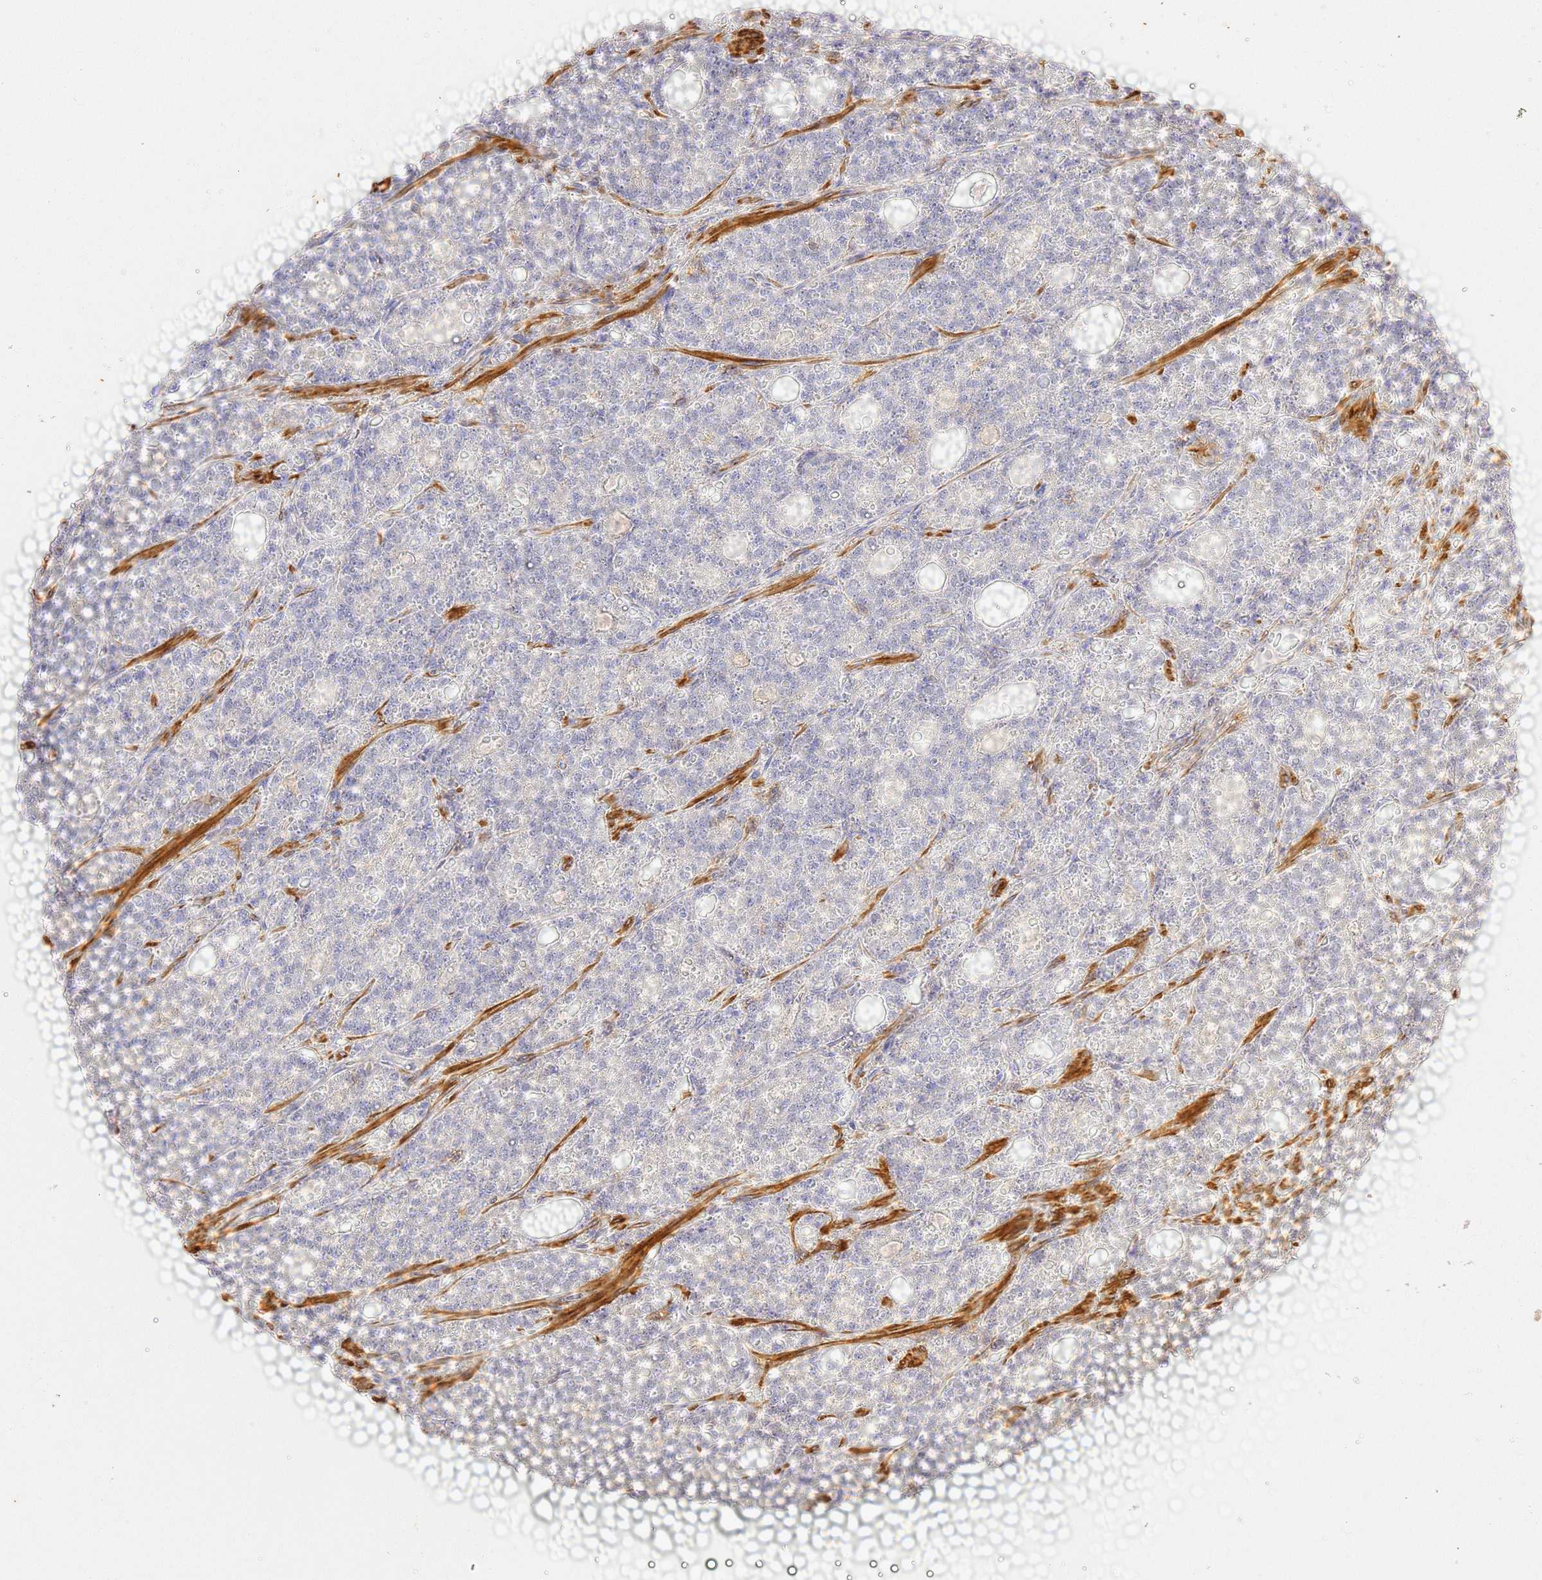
{"staining": {"intensity": "negative", "quantity": "none", "location": "none"}, "tissue": "prostate cancer", "cell_type": "Tumor cells", "image_type": "cancer", "snomed": [{"axis": "morphology", "description": "Adenocarcinoma, High grade"}, {"axis": "topography", "description": "Prostate"}], "caption": "The immunohistochemistry image has no significant staining in tumor cells of high-grade adenocarcinoma (prostate) tissue.", "gene": "ZNF671", "patient": {"sex": "male", "age": 64}}